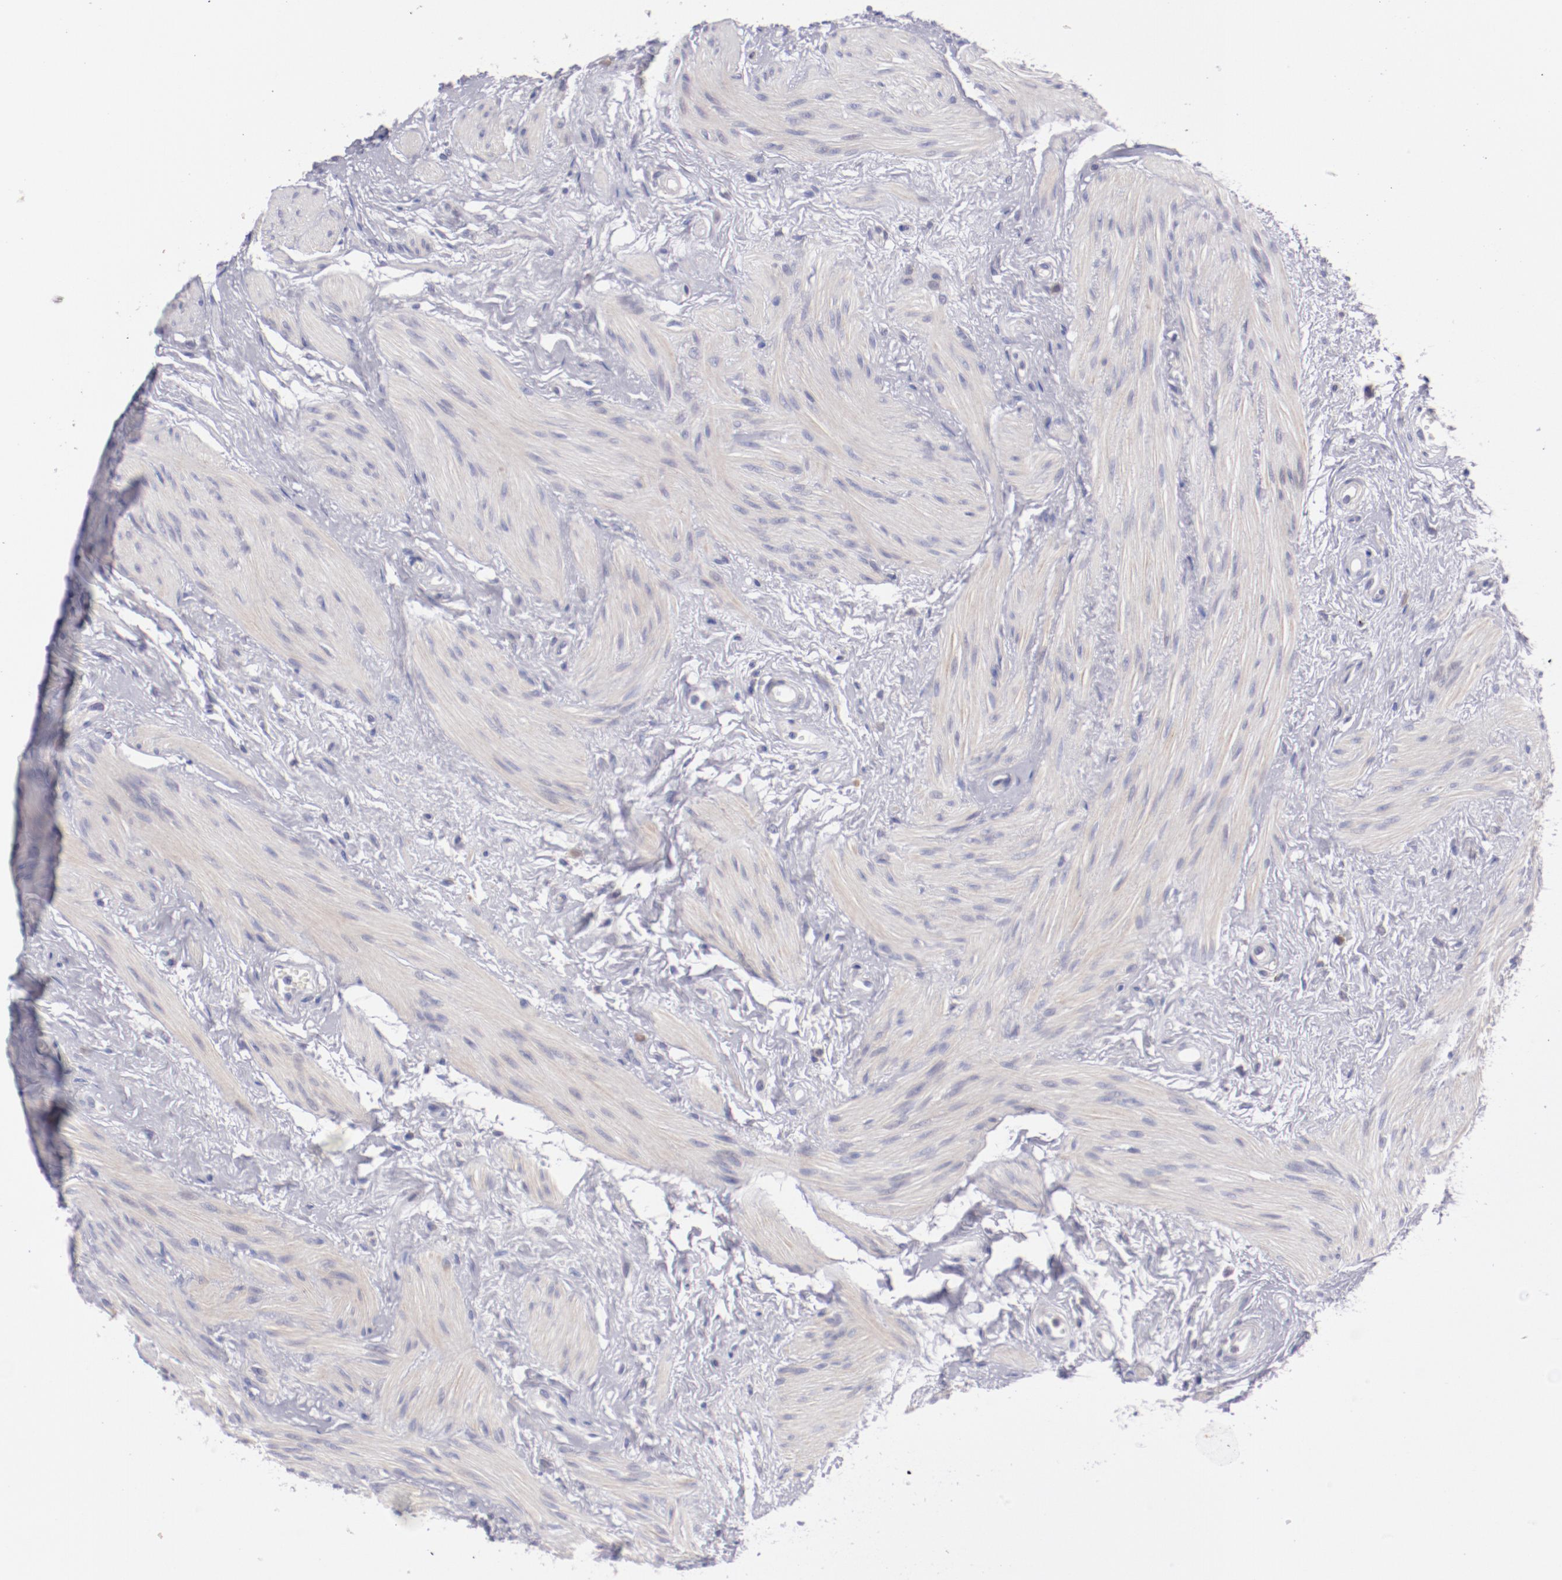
{"staining": {"intensity": "weak", "quantity": "<25%", "location": "cytoplasmic/membranous"}, "tissue": "urinary bladder", "cell_type": "Urothelial cells", "image_type": "normal", "snomed": [{"axis": "morphology", "description": "Normal tissue, NOS"}, {"axis": "topography", "description": "Urinary bladder"}], "caption": "Micrograph shows no protein expression in urothelial cells of normal urinary bladder. (Stains: DAB (3,3'-diaminobenzidine) immunohistochemistry (IHC) with hematoxylin counter stain, Microscopy: brightfield microscopy at high magnification).", "gene": "TRAF3", "patient": {"sex": "female", "age": 55}}